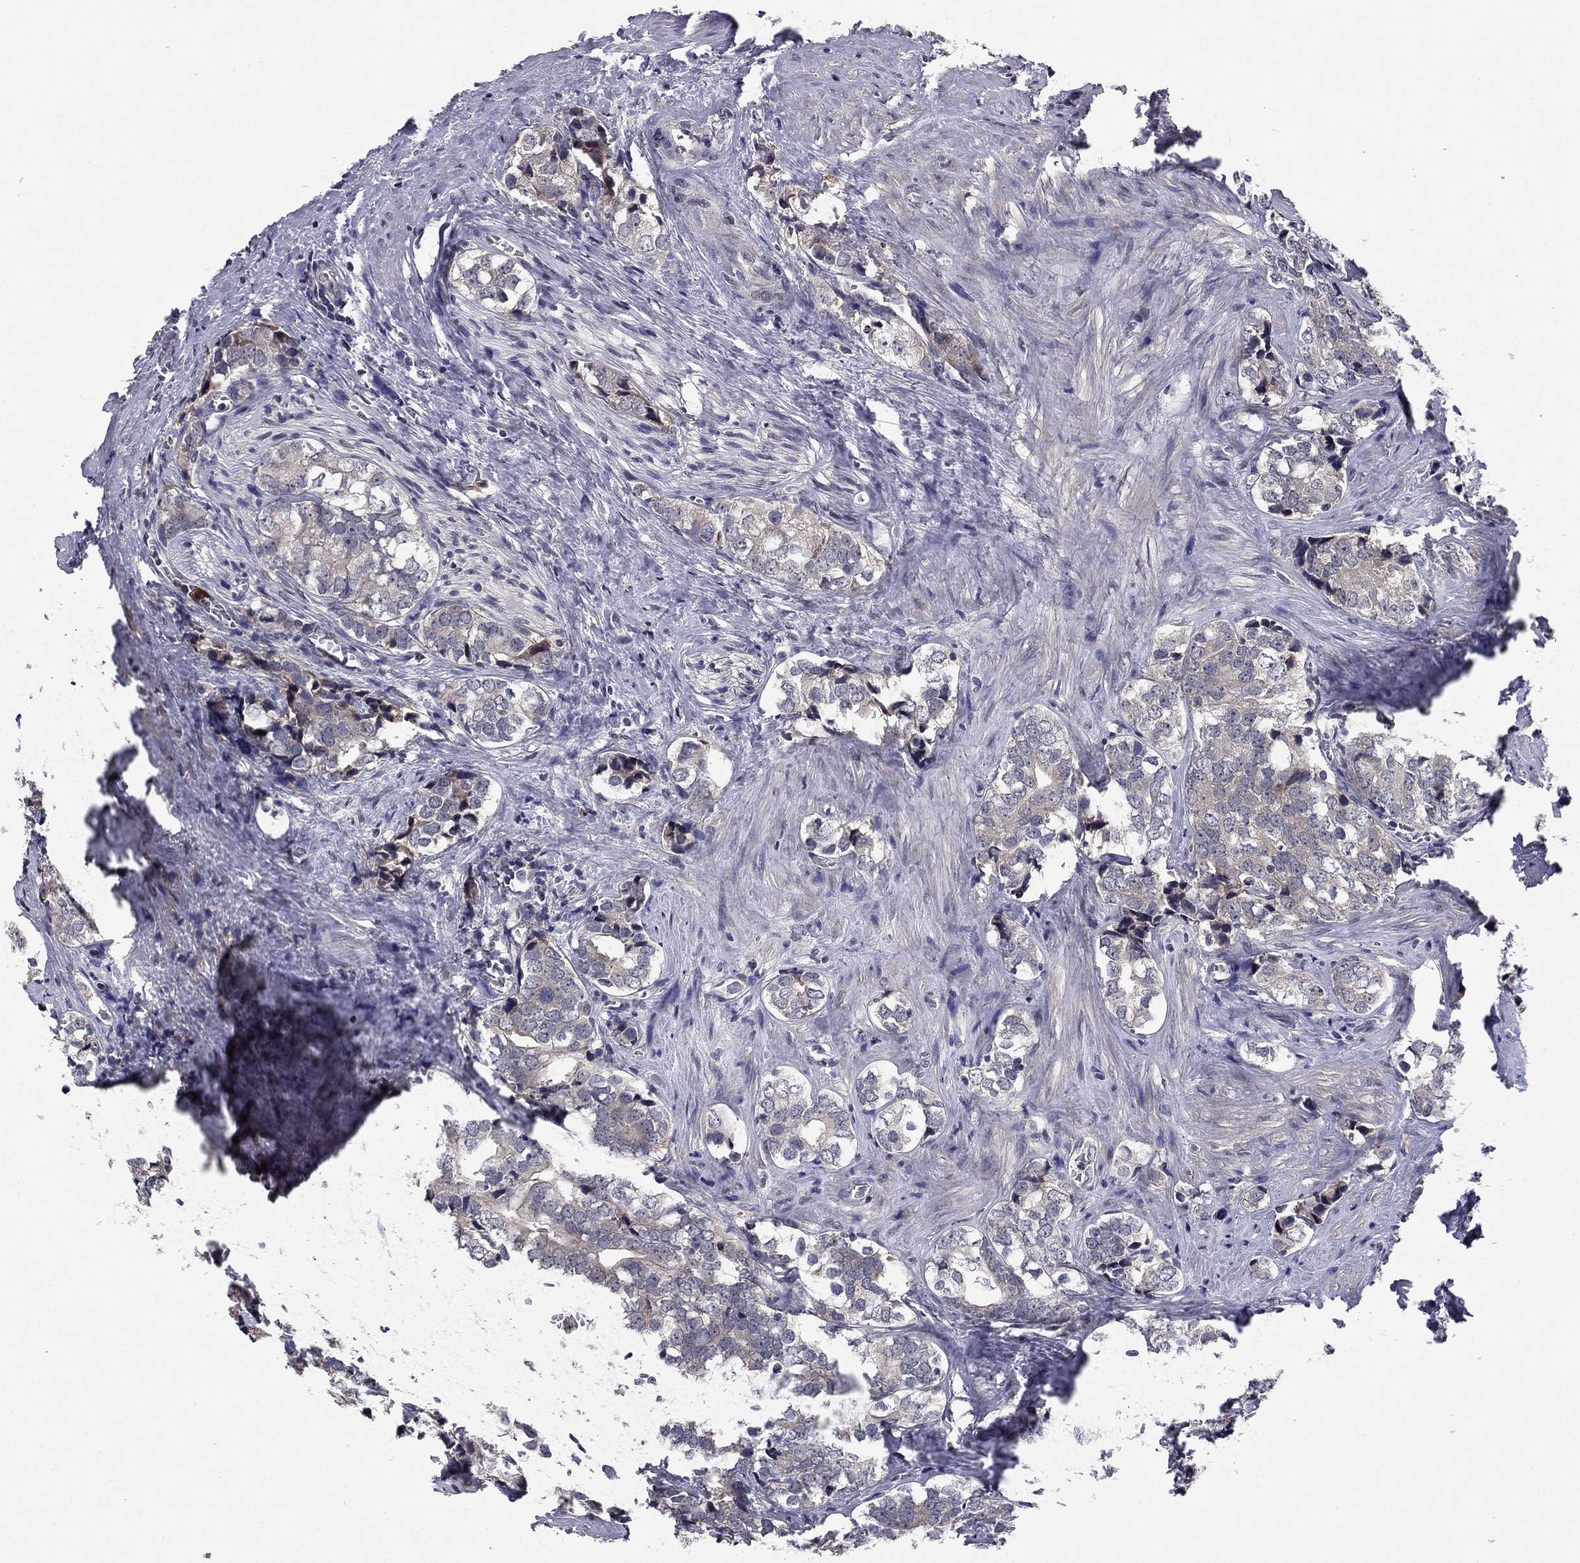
{"staining": {"intensity": "negative", "quantity": "none", "location": "none"}, "tissue": "prostate cancer", "cell_type": "Tumor cells", "image_type": "cancer", "snomed": [{"axis": "morphology", "description": "Adenocarcinoma, NOS"}, {"axis": "topography", "description": "Prostate and seminal vesicle, NOS"}], "caption": "The IHC histopathology image has no significant expression in tumor cells of prostate adenocarcinoma tissue.", "gene": "PROS1", "patient": {"sex": "male", "age": 63}}